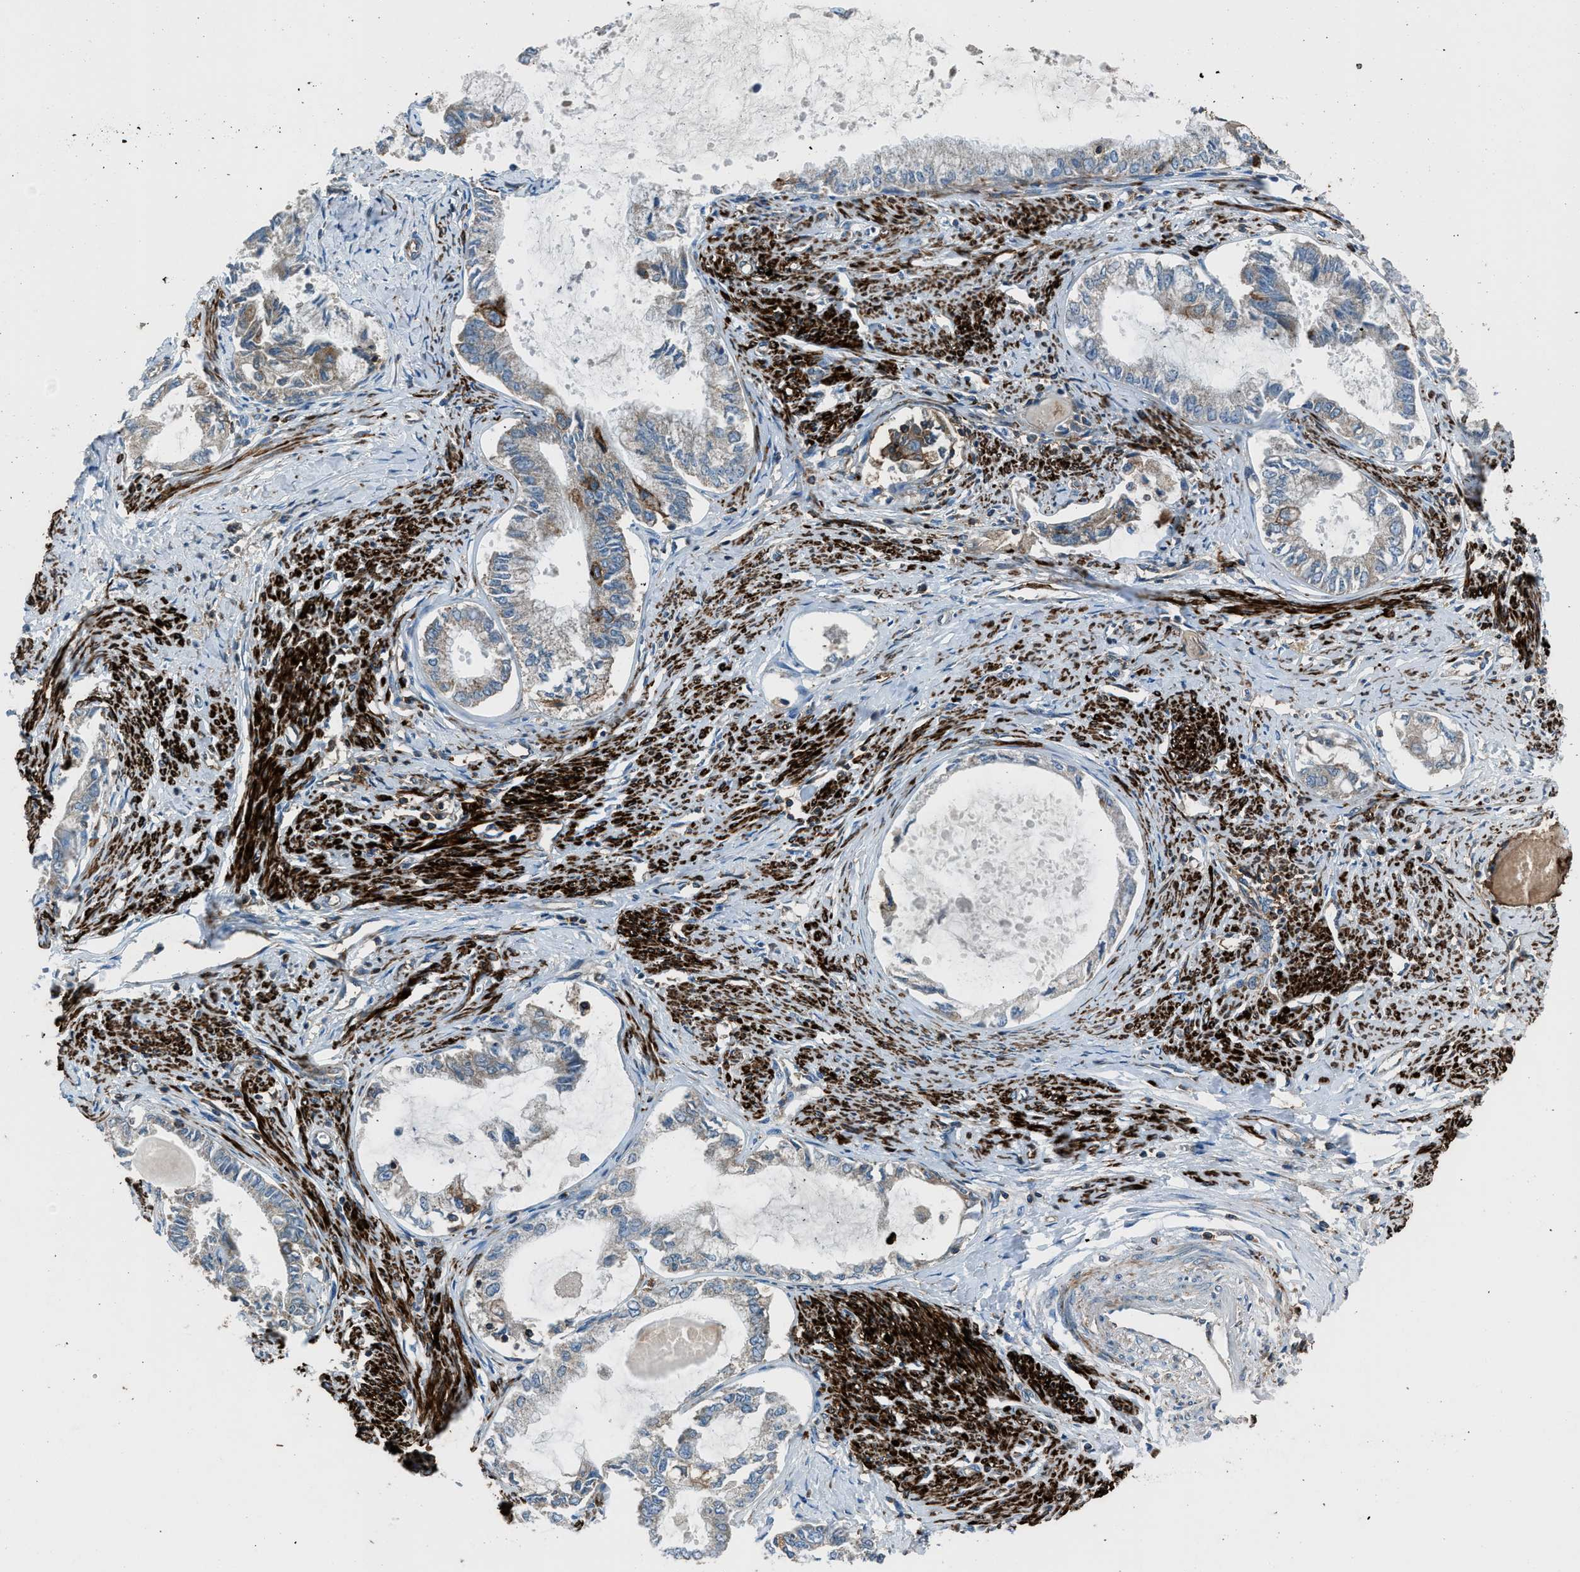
{"staining": {"intensity": "weak", "quantity": "<25%", "location": "cytoplasmic/membranous"}, "tissue": "endometrial cancer", "cell_type": "Tumor cells", "image_type": "cancer", "snomed": [{"axis": "morphology", "description": "Adenocarcinoma, NOS"}, {"axis": "topography", "description": "Endometrium"}], "caption": "An immunohistochemistry photomicrograph of adenocarcinoma (endometrial) is shown. There is no staining in tumor cells of adenocarcinoma (endometrial).", "gene": "LMBR1", "patient": {"sex": "female", "age": 86}}